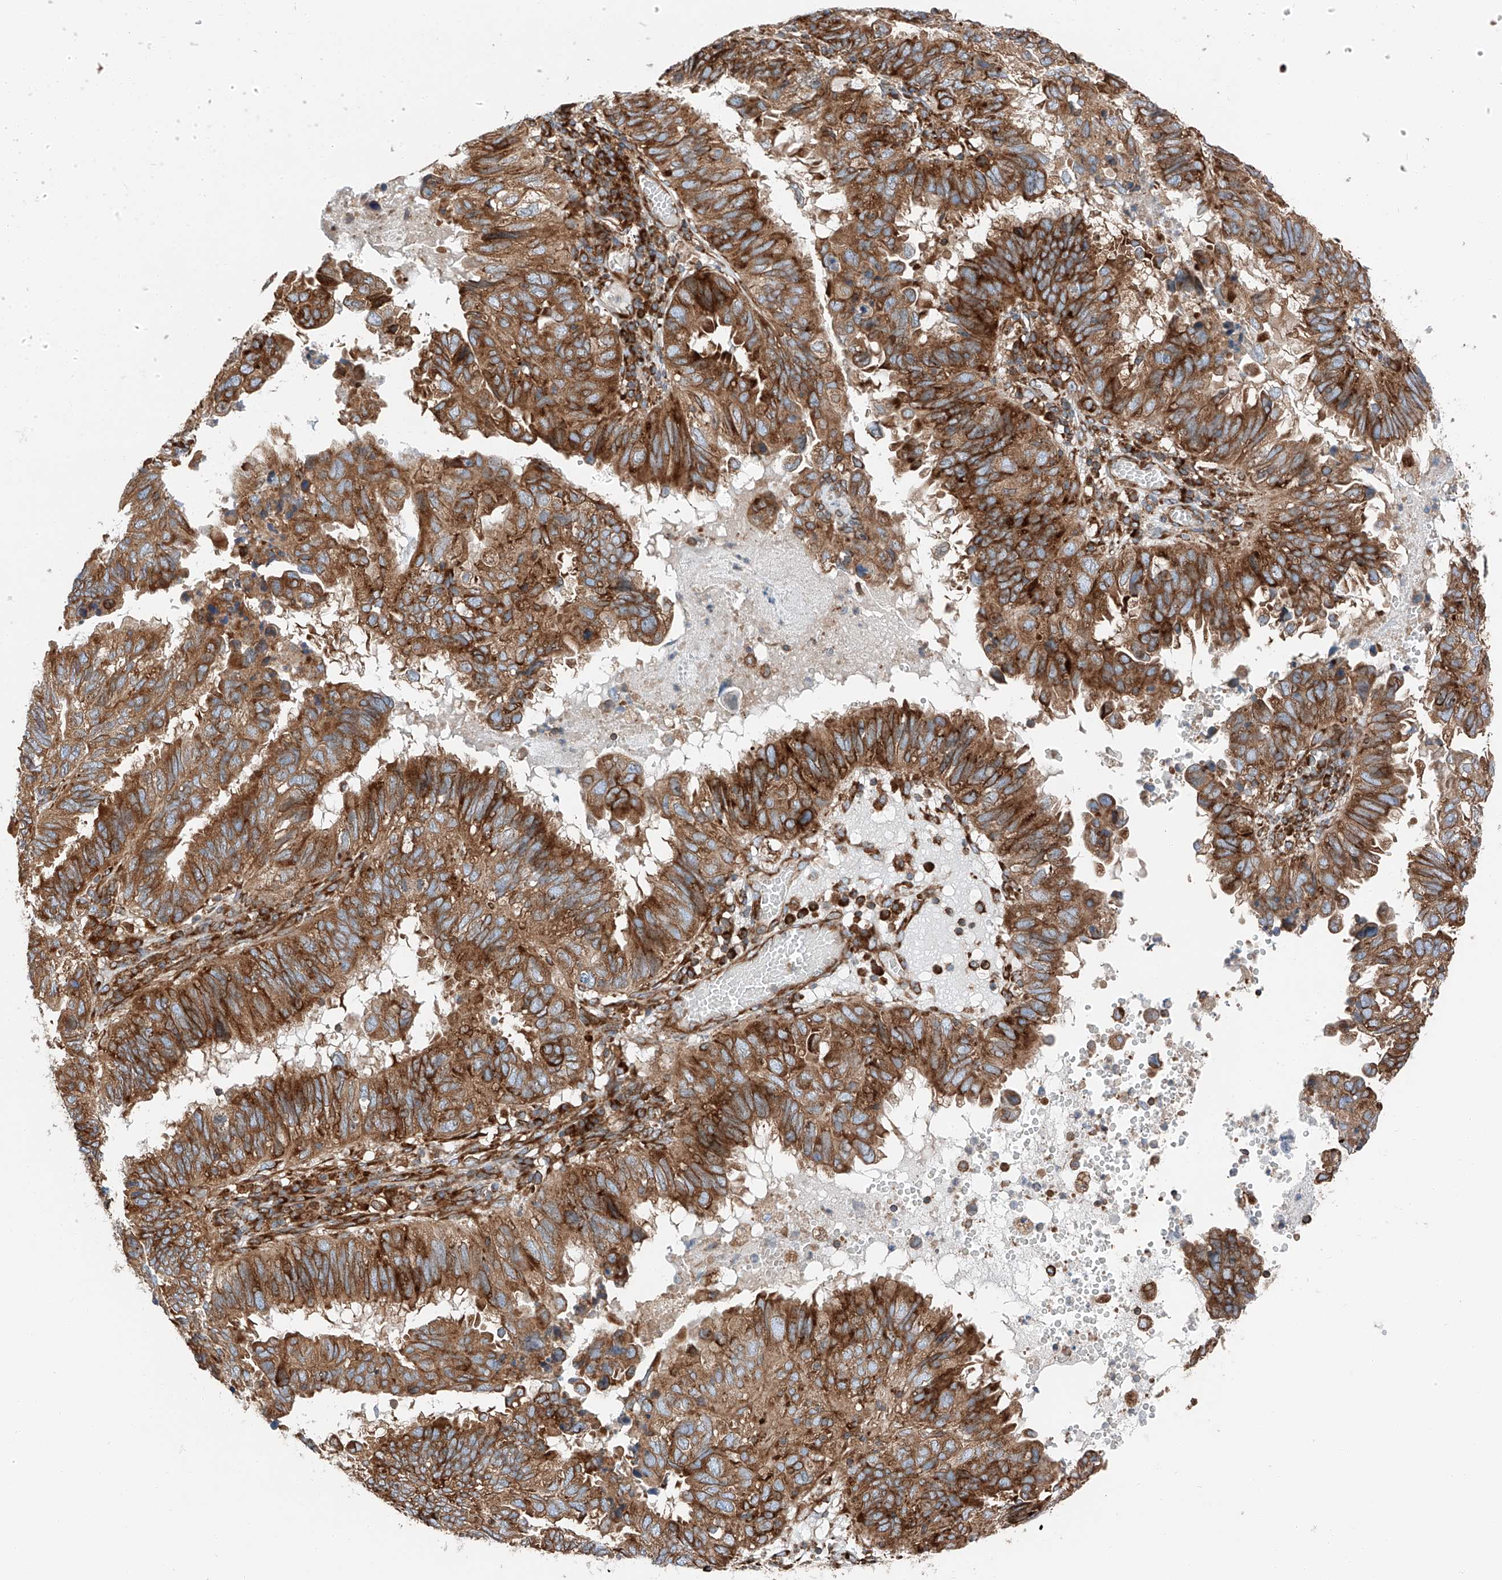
{"staining": {"intensity": "moderate", "quantity": ">75%", "location": "cytoplasmic/membranous"}, "tissue": "endometrial cancer", "cell_type": "Tumor cells", "image_type": "cancer", "snomed": [{"axis": "morphology", "description": "Adenocarcinoma, NOS"}, {"axis": "topography", "description": "Uterus"}], "caption": "Protein expression analysis of human endometrial adenocarcinoma reveals moderate cytoplasmic/membranous positivity in about >75% of tumor cells.", "gene": "ZC3H15", "patient": {"sex": "female", "age": 77}}